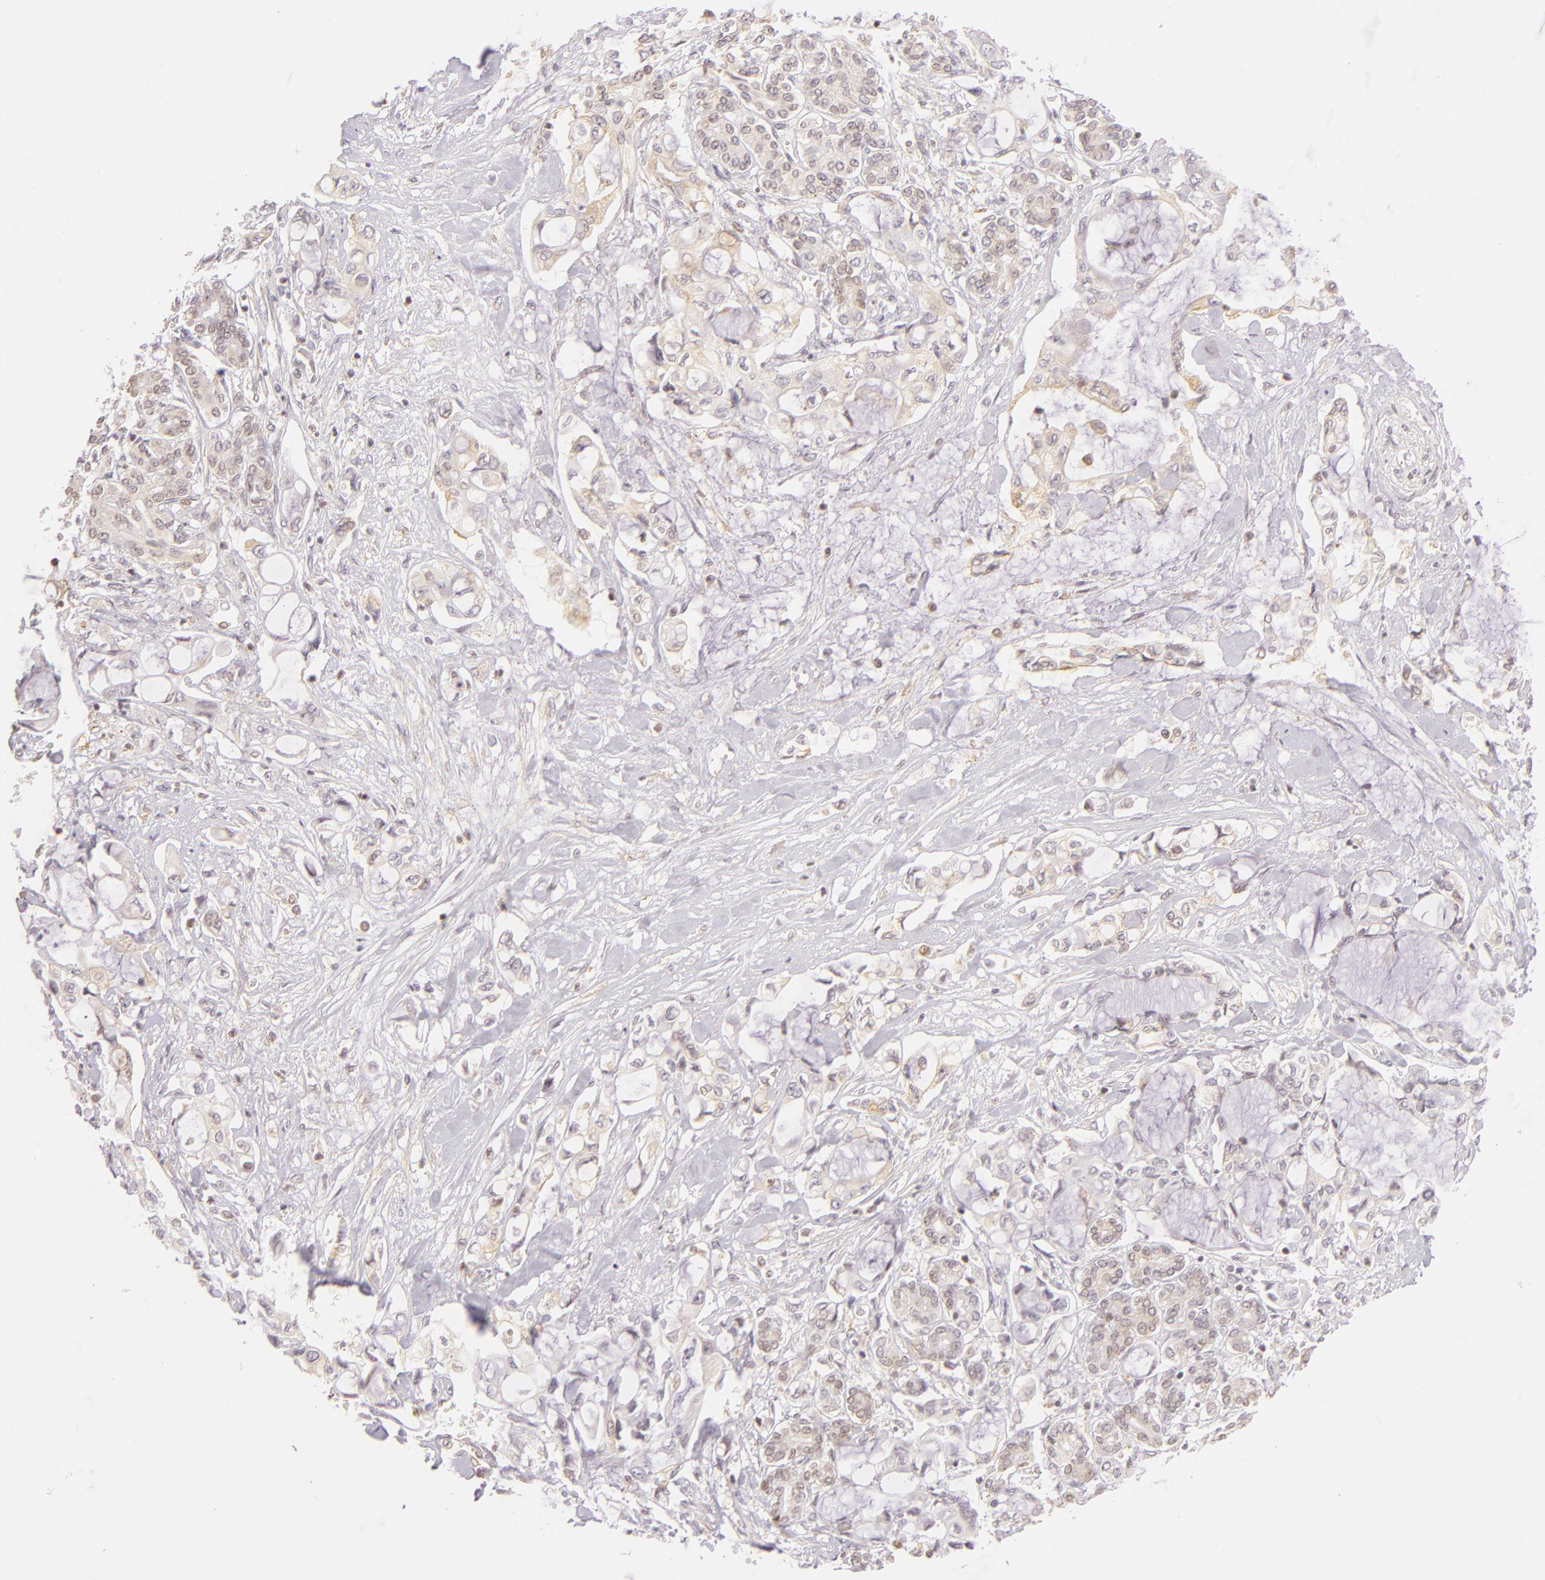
{"staining": {"intensity": "weak", "quantity": "<25%", "location": "cytoplasmic/membranous"}, "tissue": "pancreatic cancer", "cell_type": "Tumor cells", "image_type": "cancer", "snomed": [{"axis": "morphology", "description": "Adenocarcinoma, NOS"}, {"axis": "topography", "description": "Pancreas"}], "caption": "This is an immunohistochemistry (IHC) image of pancreatic cancer (adenocarcinoma). There is no positivity in tumor cells.", "gene": "IMPDH1", "patient": {"sex": "female", "age": 70}}